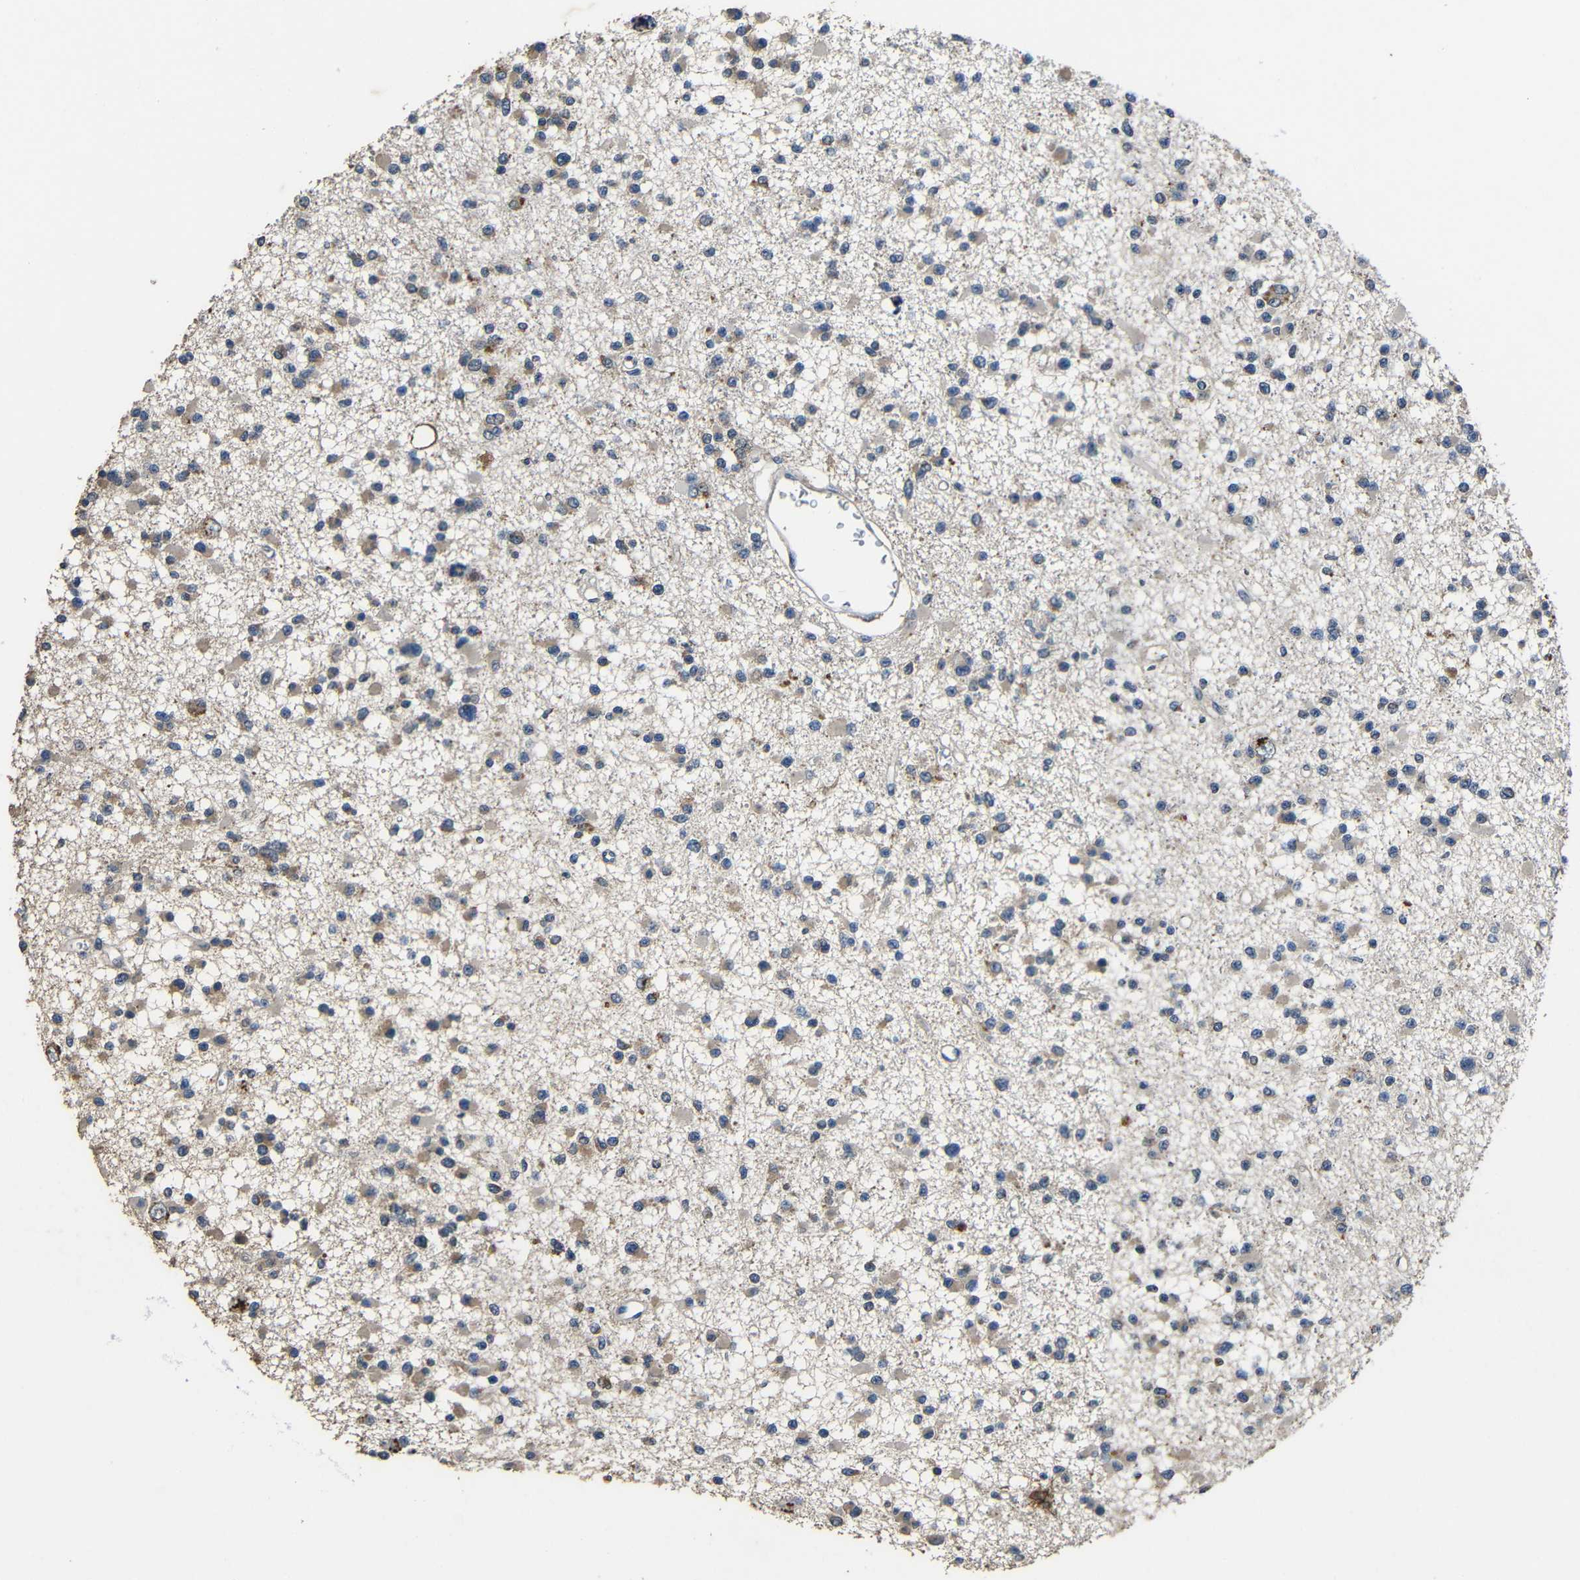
{"staining": {"intensity": "weak", "quantity": ">75%", "location": "cytoplasmic/membranous"}, "tissue": "glioma", "cell_type": "Tumor cells", "image_type": "cancer", "snomed": [{"axis": "morphology", "description": "Glioma, malignant, Low grade"}, {"axis": "topography", "description": "Brain"}], "caption": "This image demonstrates IHC staining of malignant glioma (low-grade), with low weak cytoplasmic/membranous staining in approximately >75% of tumor cells.", "gene": "C6orf89", "patient": {"sex": "female", "age": 22}}